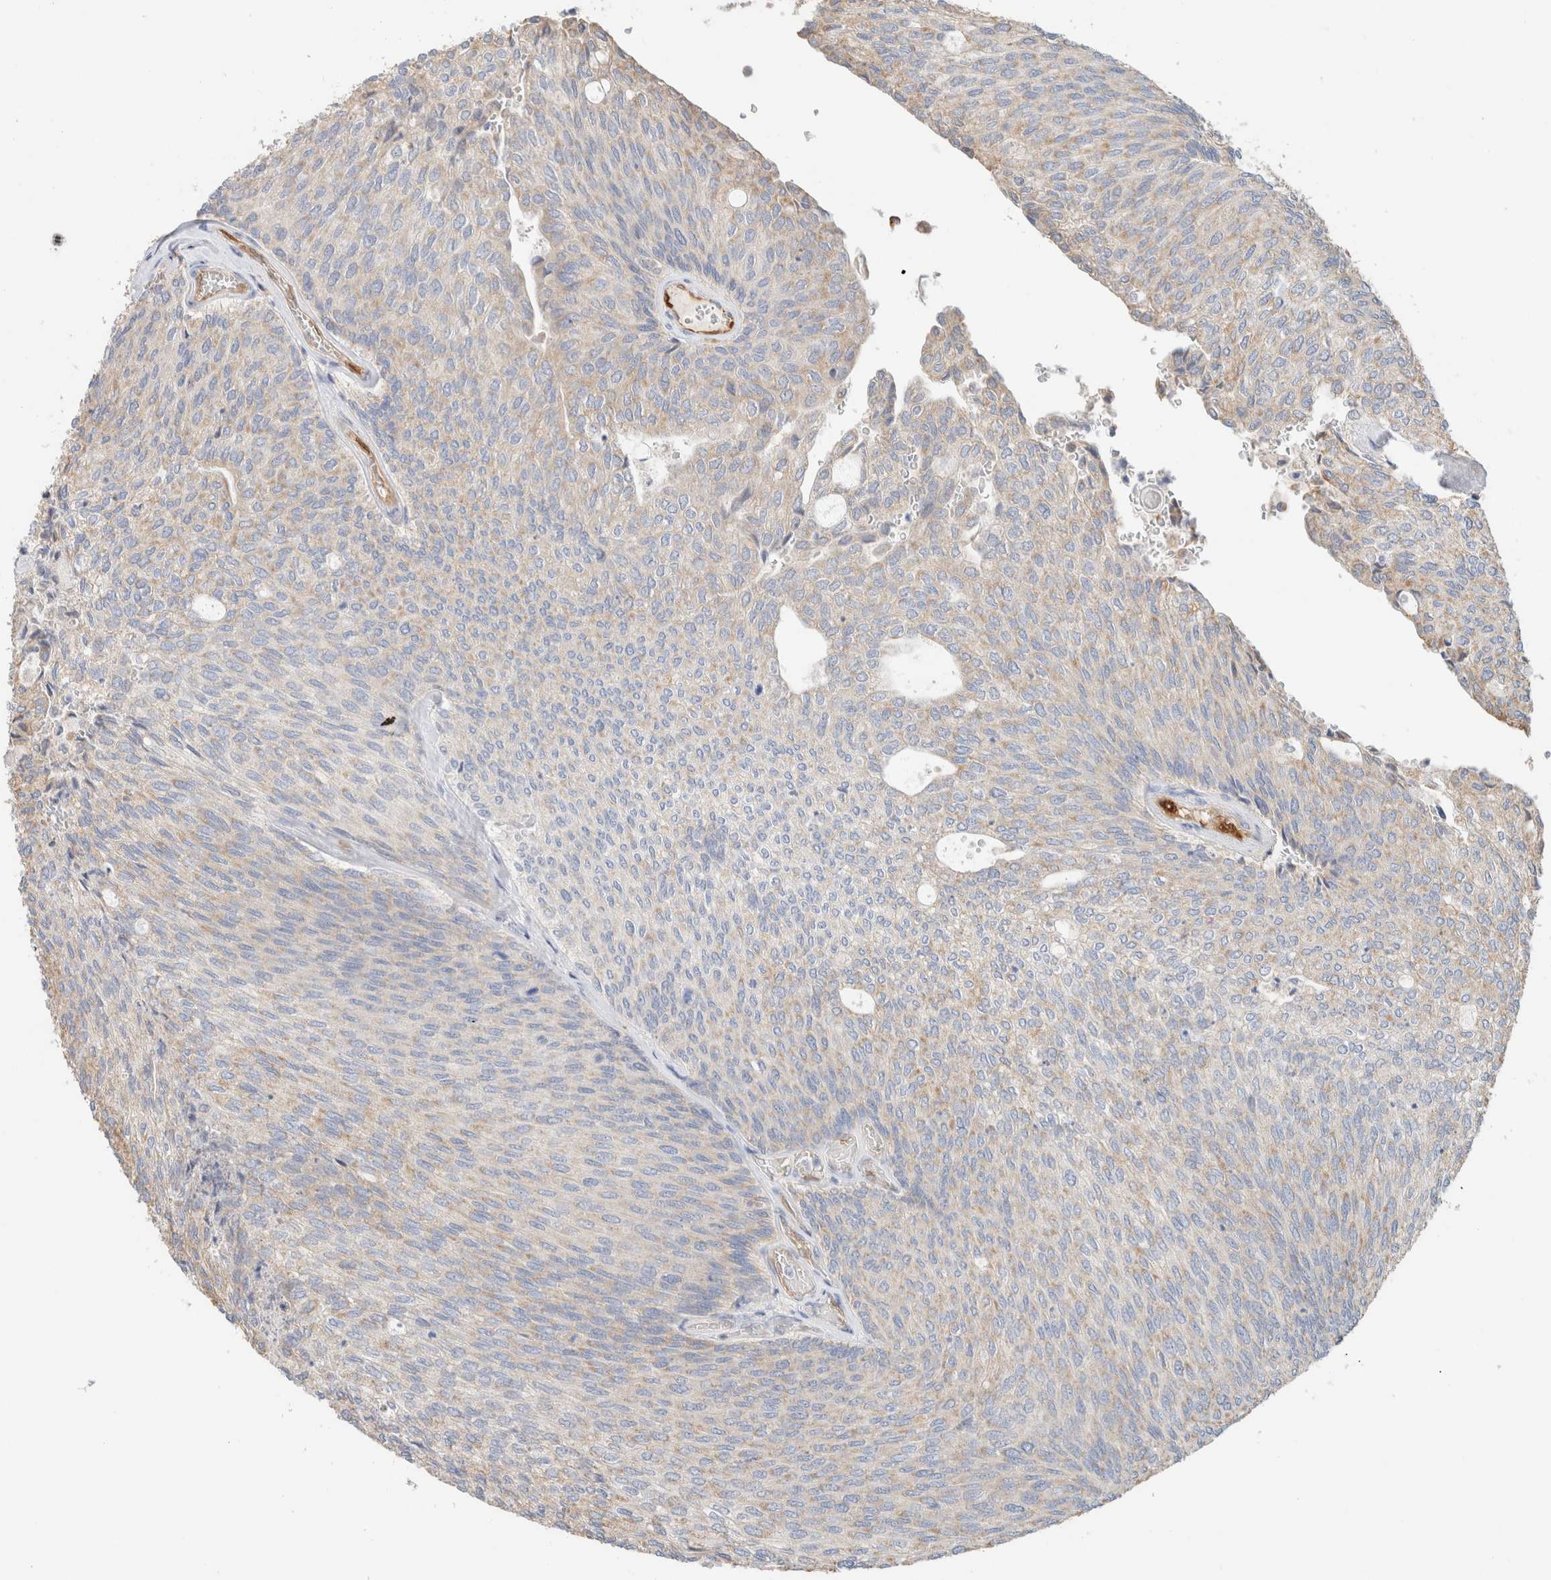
{"staining": {"intensity": "weak", "quantity": "<25%", "location": "cytoplasmic/membranous"}, "tissue": "urothelial cancer", "cell_type": "Tumor cells", "image_type": "cancer", "snomed": [{"axis": "morphology", "description": "Urothelial carcinoma, Low grade"}, {"axis": "topography", "description": "Urinary bladder"}], "caption": "Immunohistochemical staining of human urothelial carcinoma (low-grade) demonstrates no significant positivity in tumor cells.", "gene": "CA13", "patient": {"sex": "female", "age": 79}}